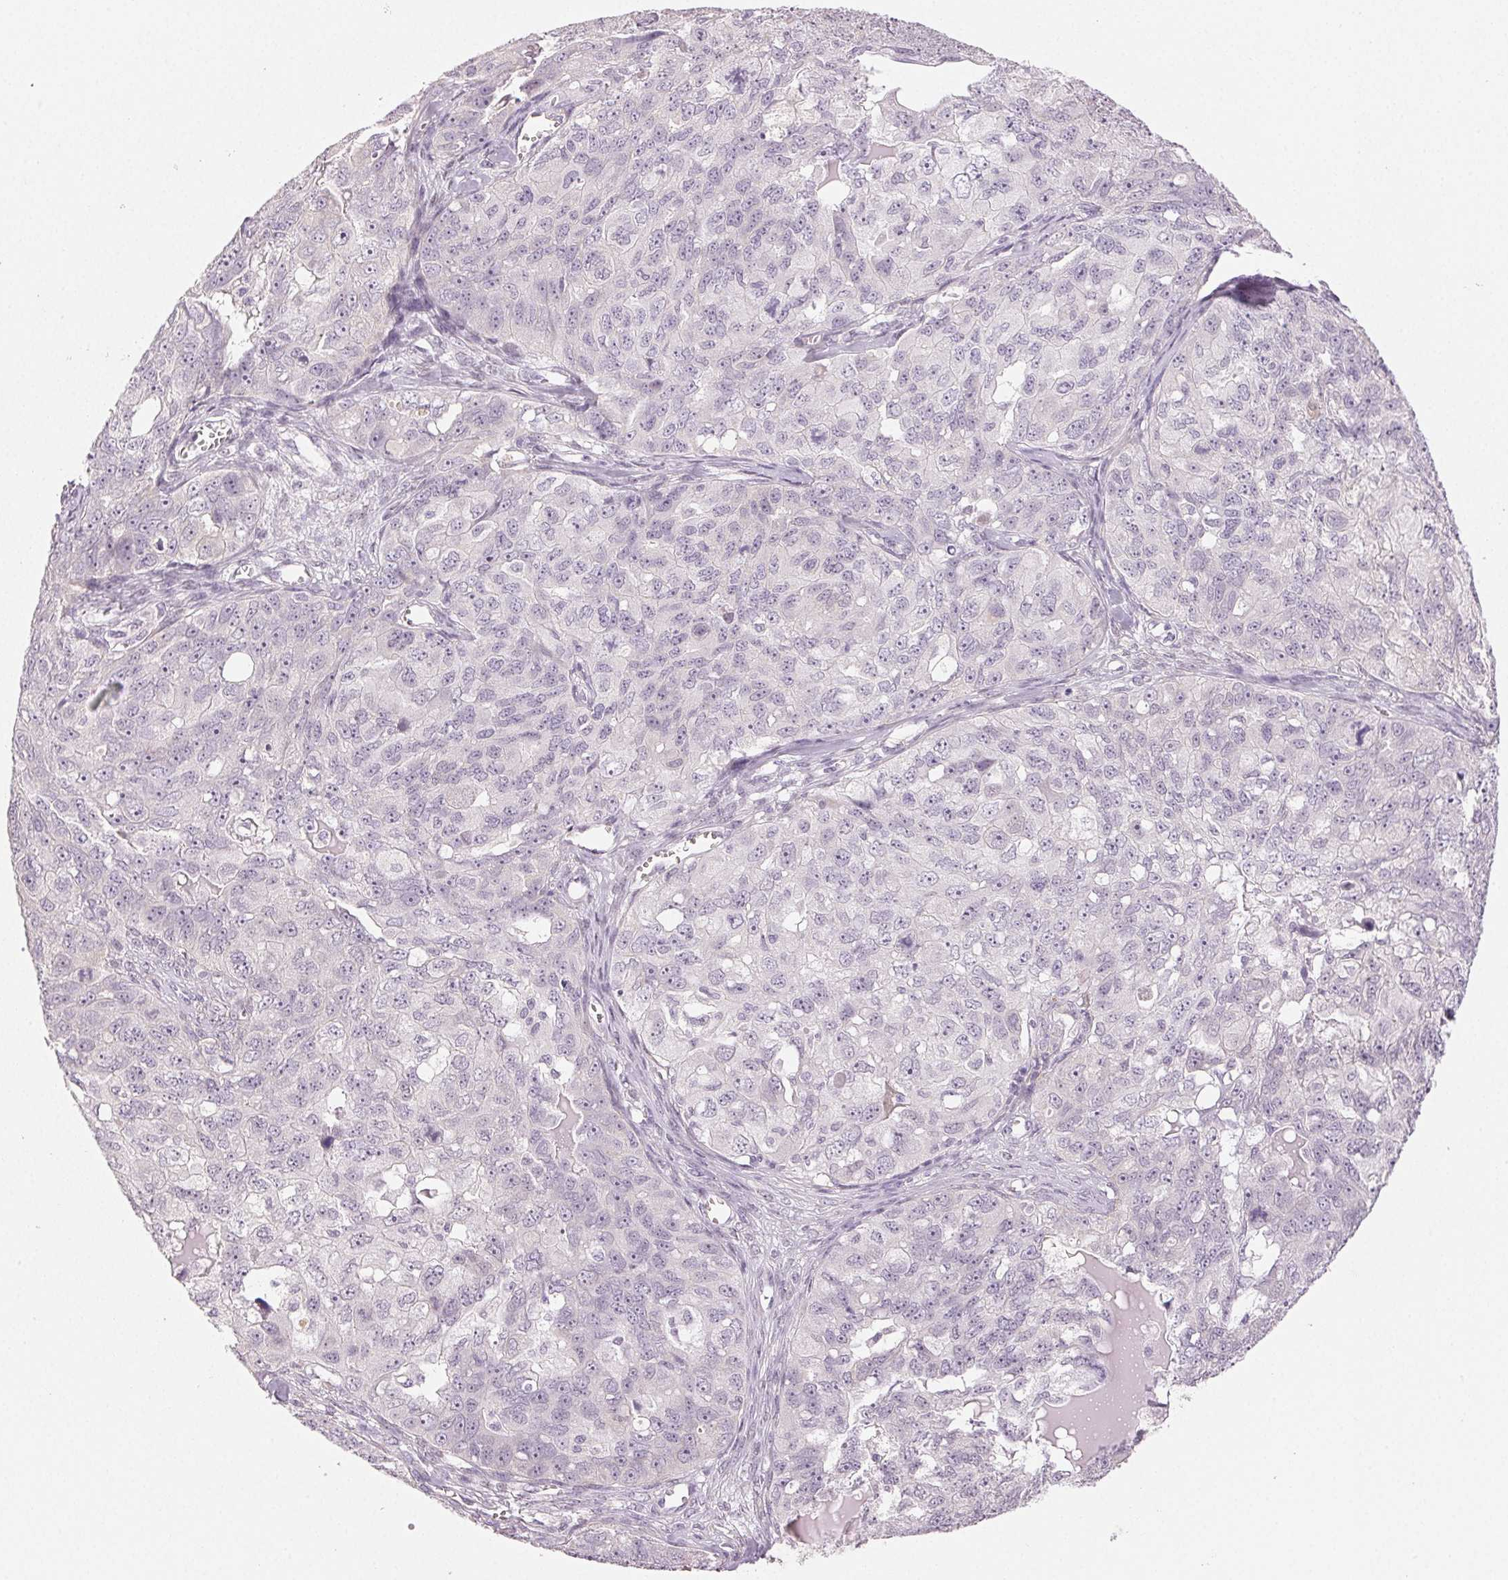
{"staining": {"intensity": "negative", "quantity": "none", "location": "none"}, "tissue": "ovarian cancer", "cell_type": "Tumor cells", "image_type": "cancer", "snomed": [{"axis": "morphology", "description": "Carcinoma, endometroid"}, {"axis": "topography", "description": "Ovary"}], "caption": "Image shows no protein positivity in tumor cells of endometroid carcinoma (ovarian) tissue.", "gene": "MAP1LC3A", "patient": {"sex": "female", "age": 70}}